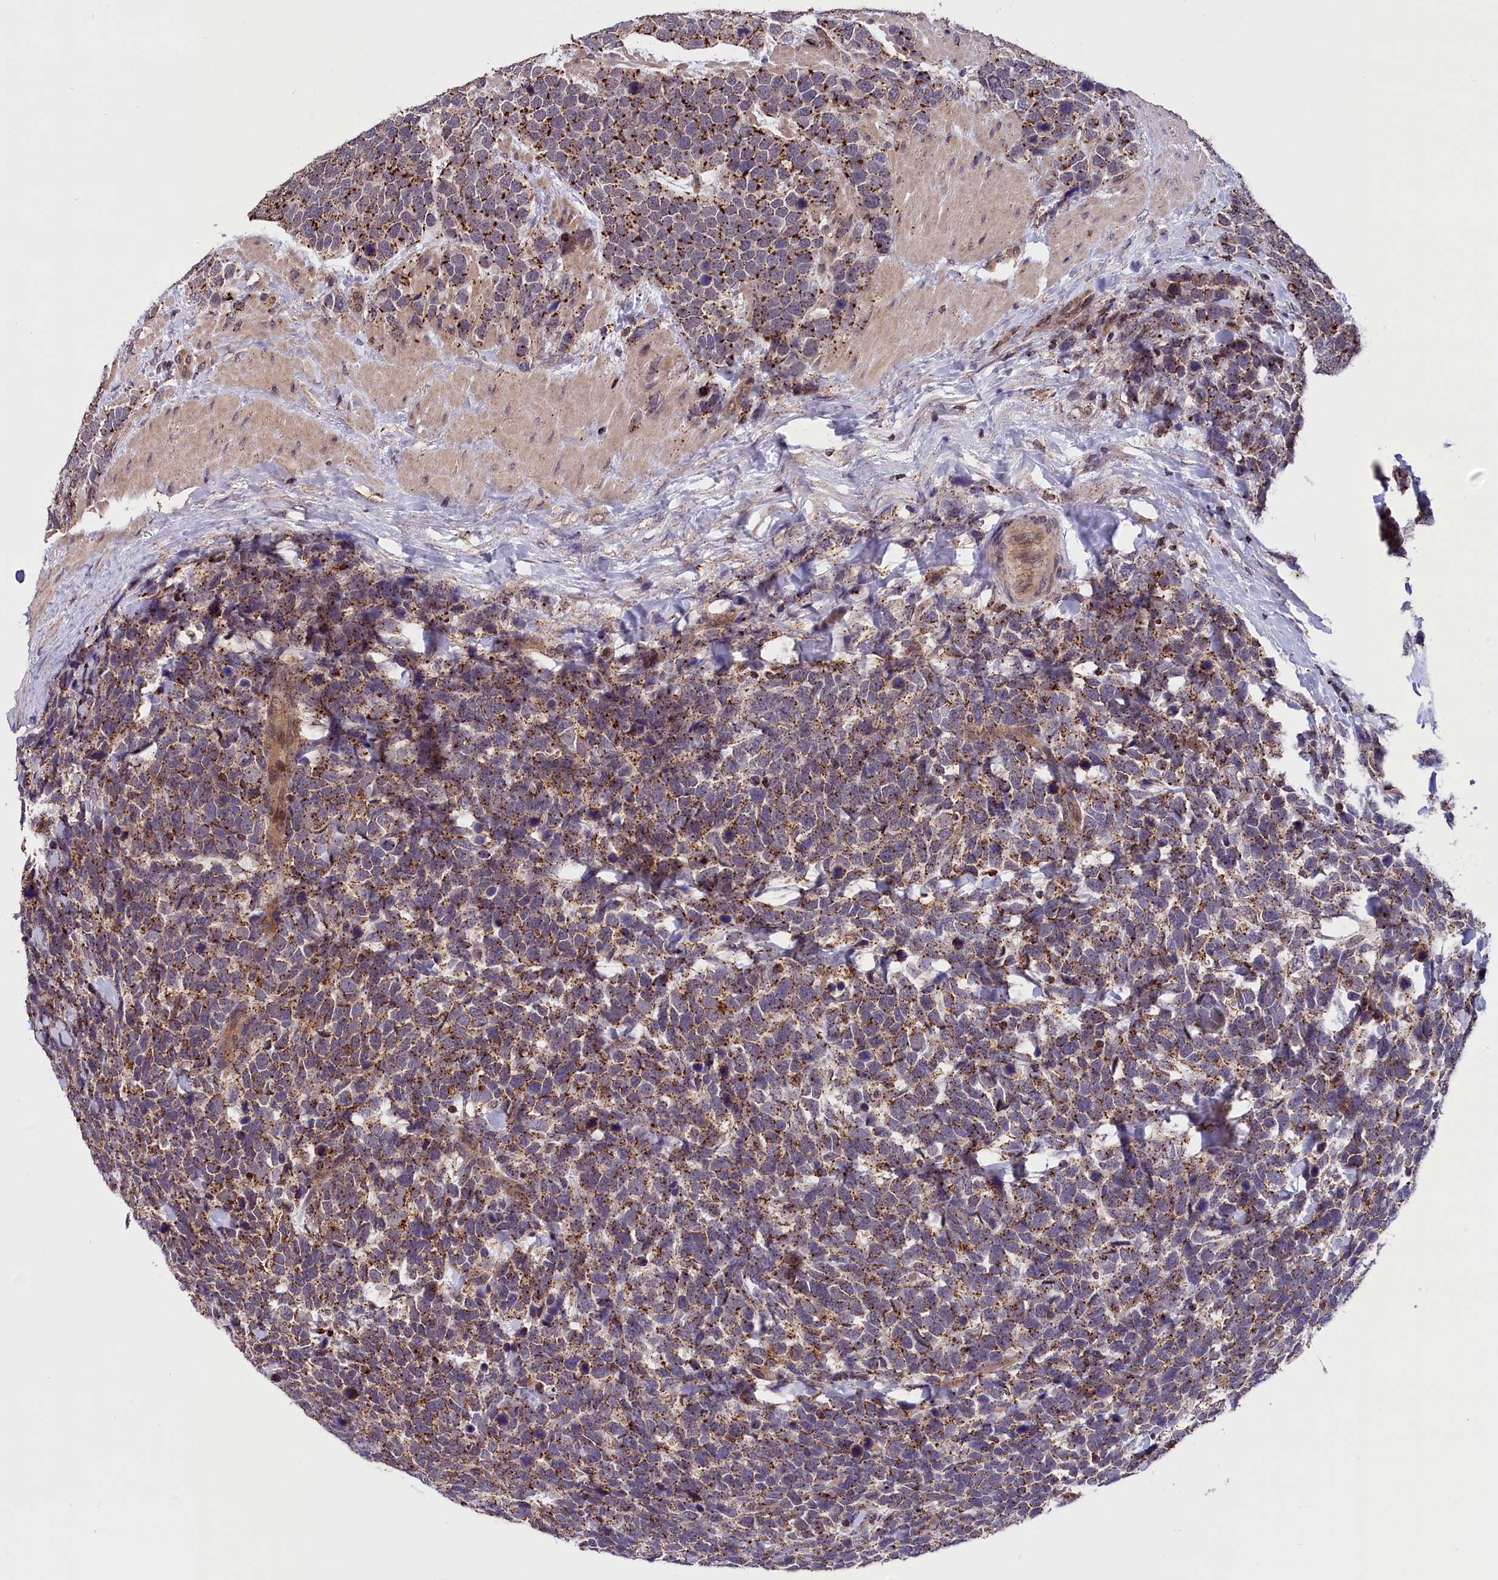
{"staining": {"intensity": "moderate", "quantity": ">75%", "location": "cytoplasmic/membranous"}, "tissue": "urothelial cancer", "cell_type": "Tumor cells", "image_type": "cancer", "snomed": [{"axis": "morphology", "description": "Urothelial carcinoma, High grade"}, {"axis": "topography", "description": "Urinary bladder"}], "caption": "Moderate cytoplasmic/membranous expression for a protein is present in approximately >75% of tumor cells of high-grade urothelial carcinoma using immunohistochemistry (IHC).", "gene": "IST1", "patient": {"sex": "female", "age": 82}}